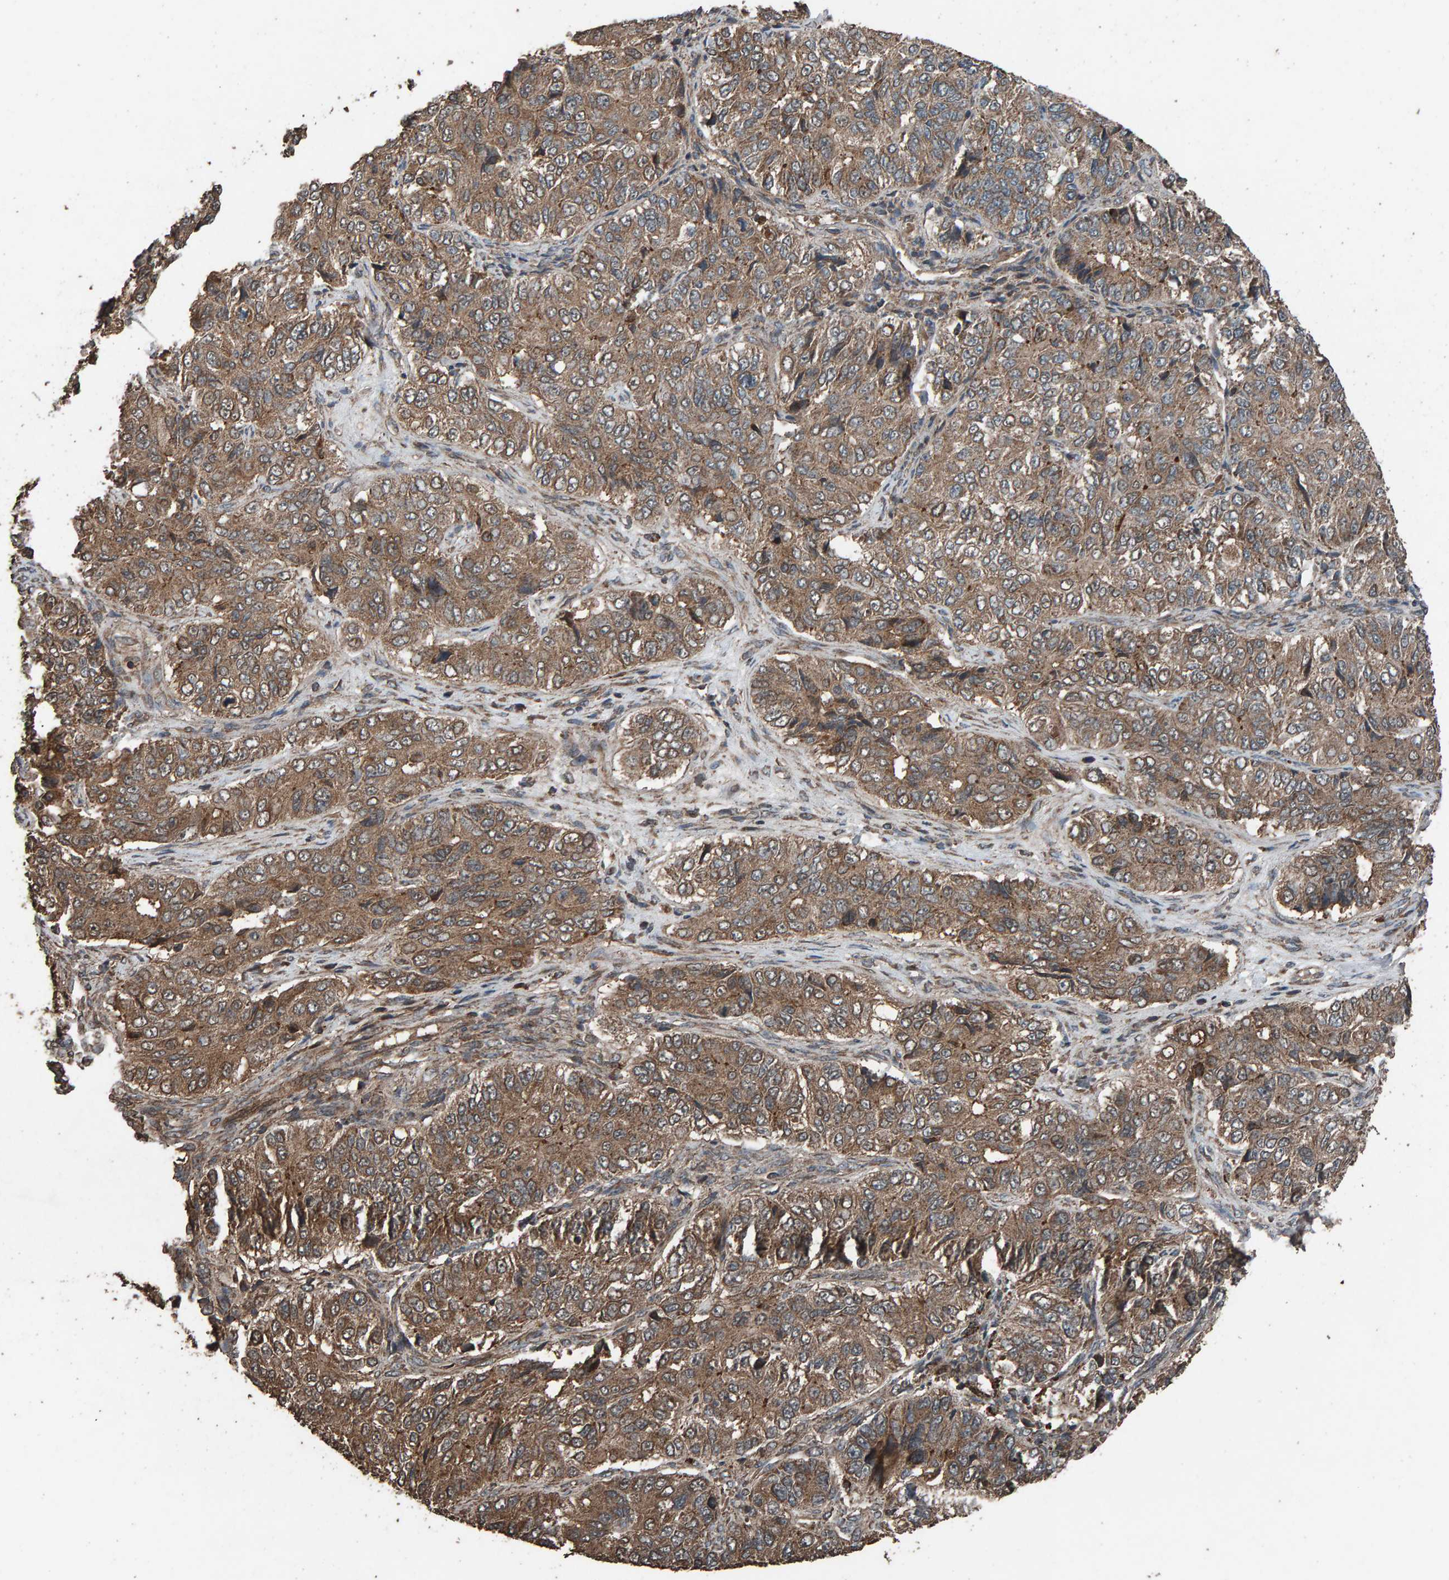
{"staining": {"intensity": "moderate", "quantity": ">75%", "location": "cytoplasmic/membranous"}, "tissue": "ovarian cancer", "cell_type": "Tumor cells", "image_type": "cancer", "snomed": [{"axis": "morphology", "description": "Carcinoma, endometroid"}, {"axis": "topography", "description": "Ovary"}], "caption": "DAB (3,3'-diaminobenzidine) immunohistochemical staining of human endometroid carcinoma (ovarian) demonstrates moderate cytoplasmic/membranous protein staining in approximately >75% of tumor cells.", "gene": "DUS1L", "patient": {"sex": "female", "age": 51}}